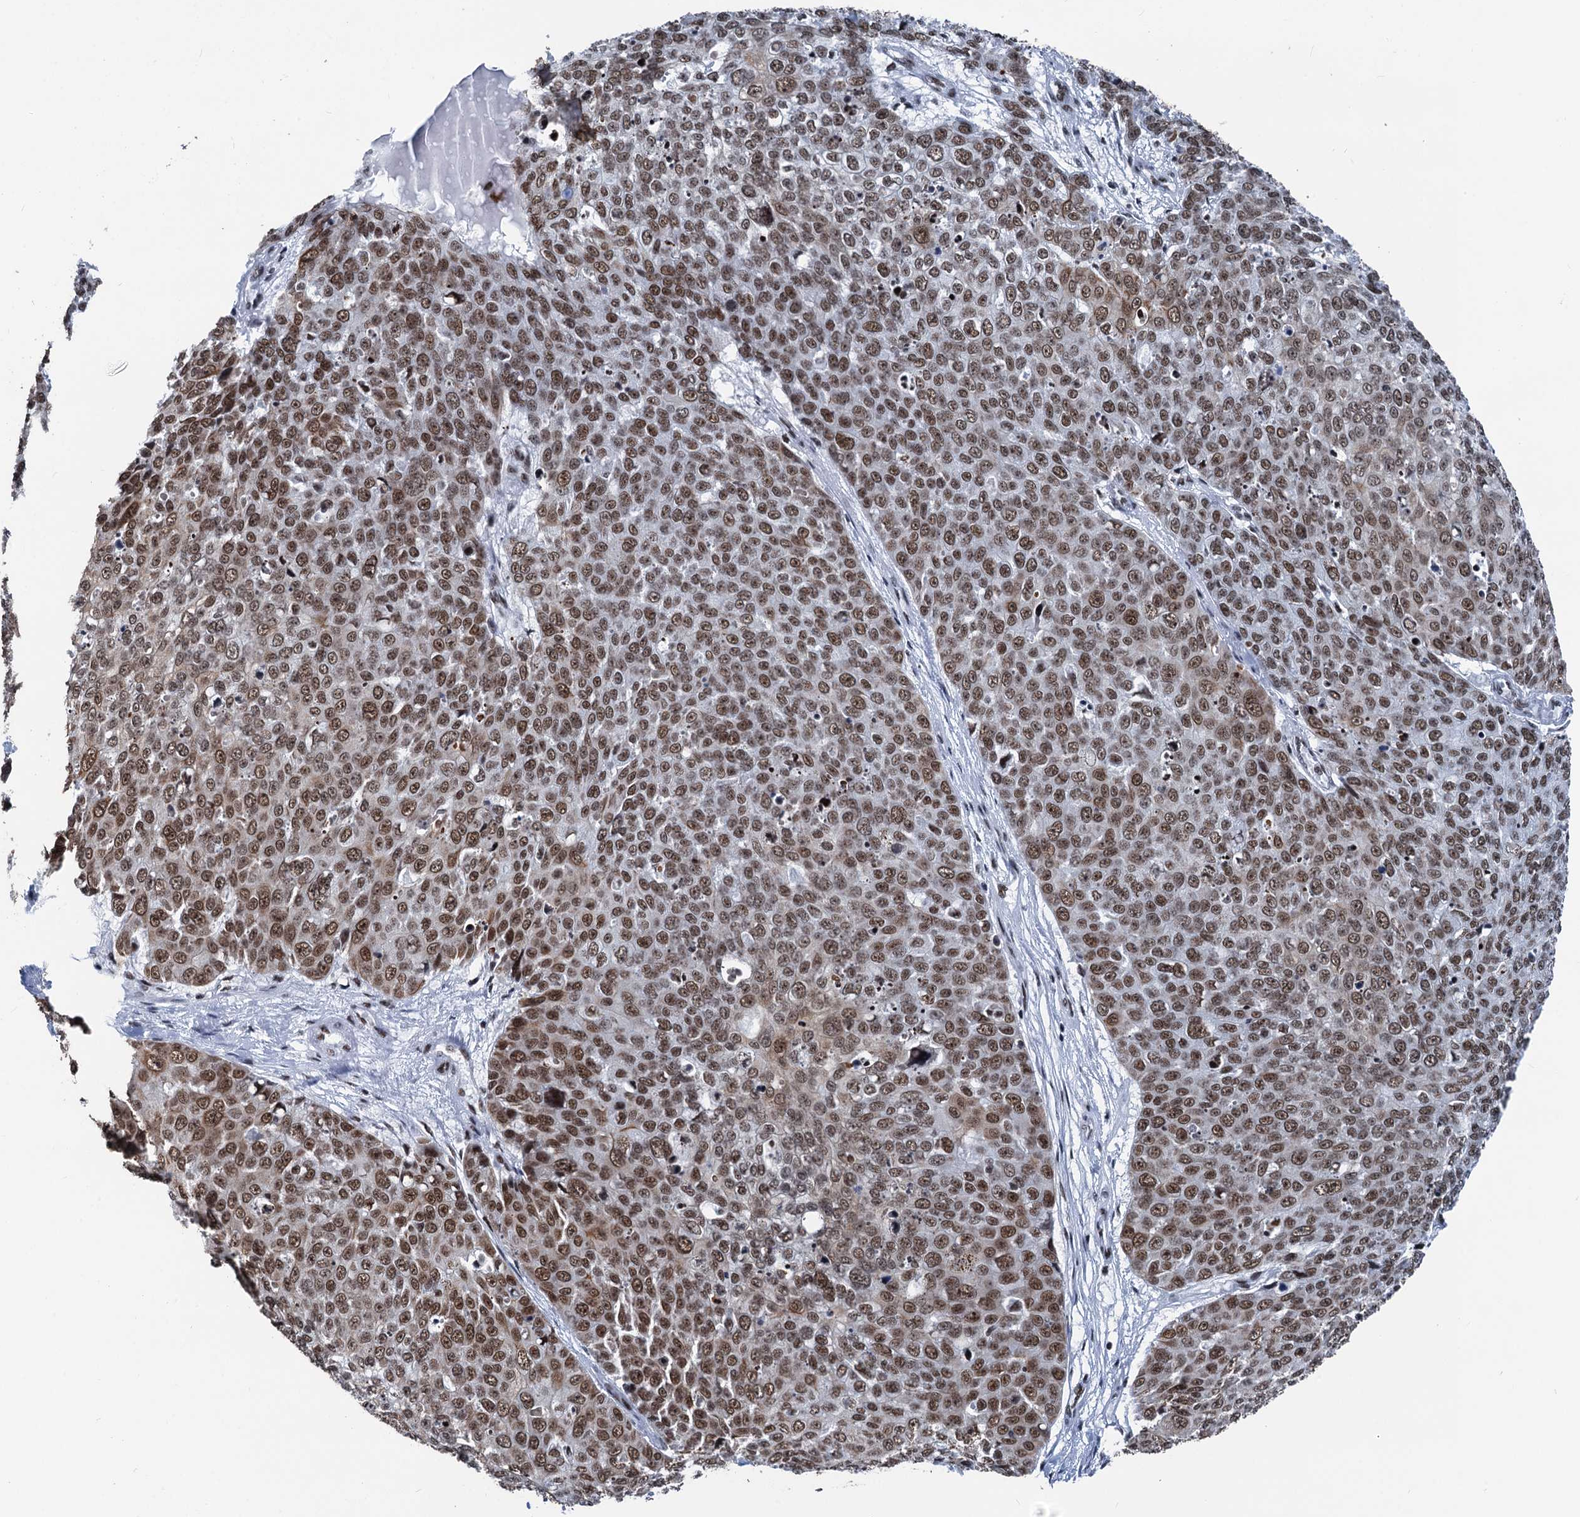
{"staining": {"intensity": "moderate", "quantity": ">75%", "location": "nuclear"}, "tissue": "skin cancer", "cell_type": "Tumor cells", "image_type": "cancer", "snomed": [{"axis": "morphology", "description": "Squamous cell carcinoma, NOS"}, {"axis": "topography", "description": "Skin"}], "caption": "High-magnification brightfield microscopy of skin cancer stained with DAB (3,3'-diaminobenzidine) (brown) and counterstained with hematoxylin (blue). tumor cells exhibit moderate nuclear staining is present in about>75% of cells.", "gene": "DDX23", "patient": {"sex": "male", "age": 71}}